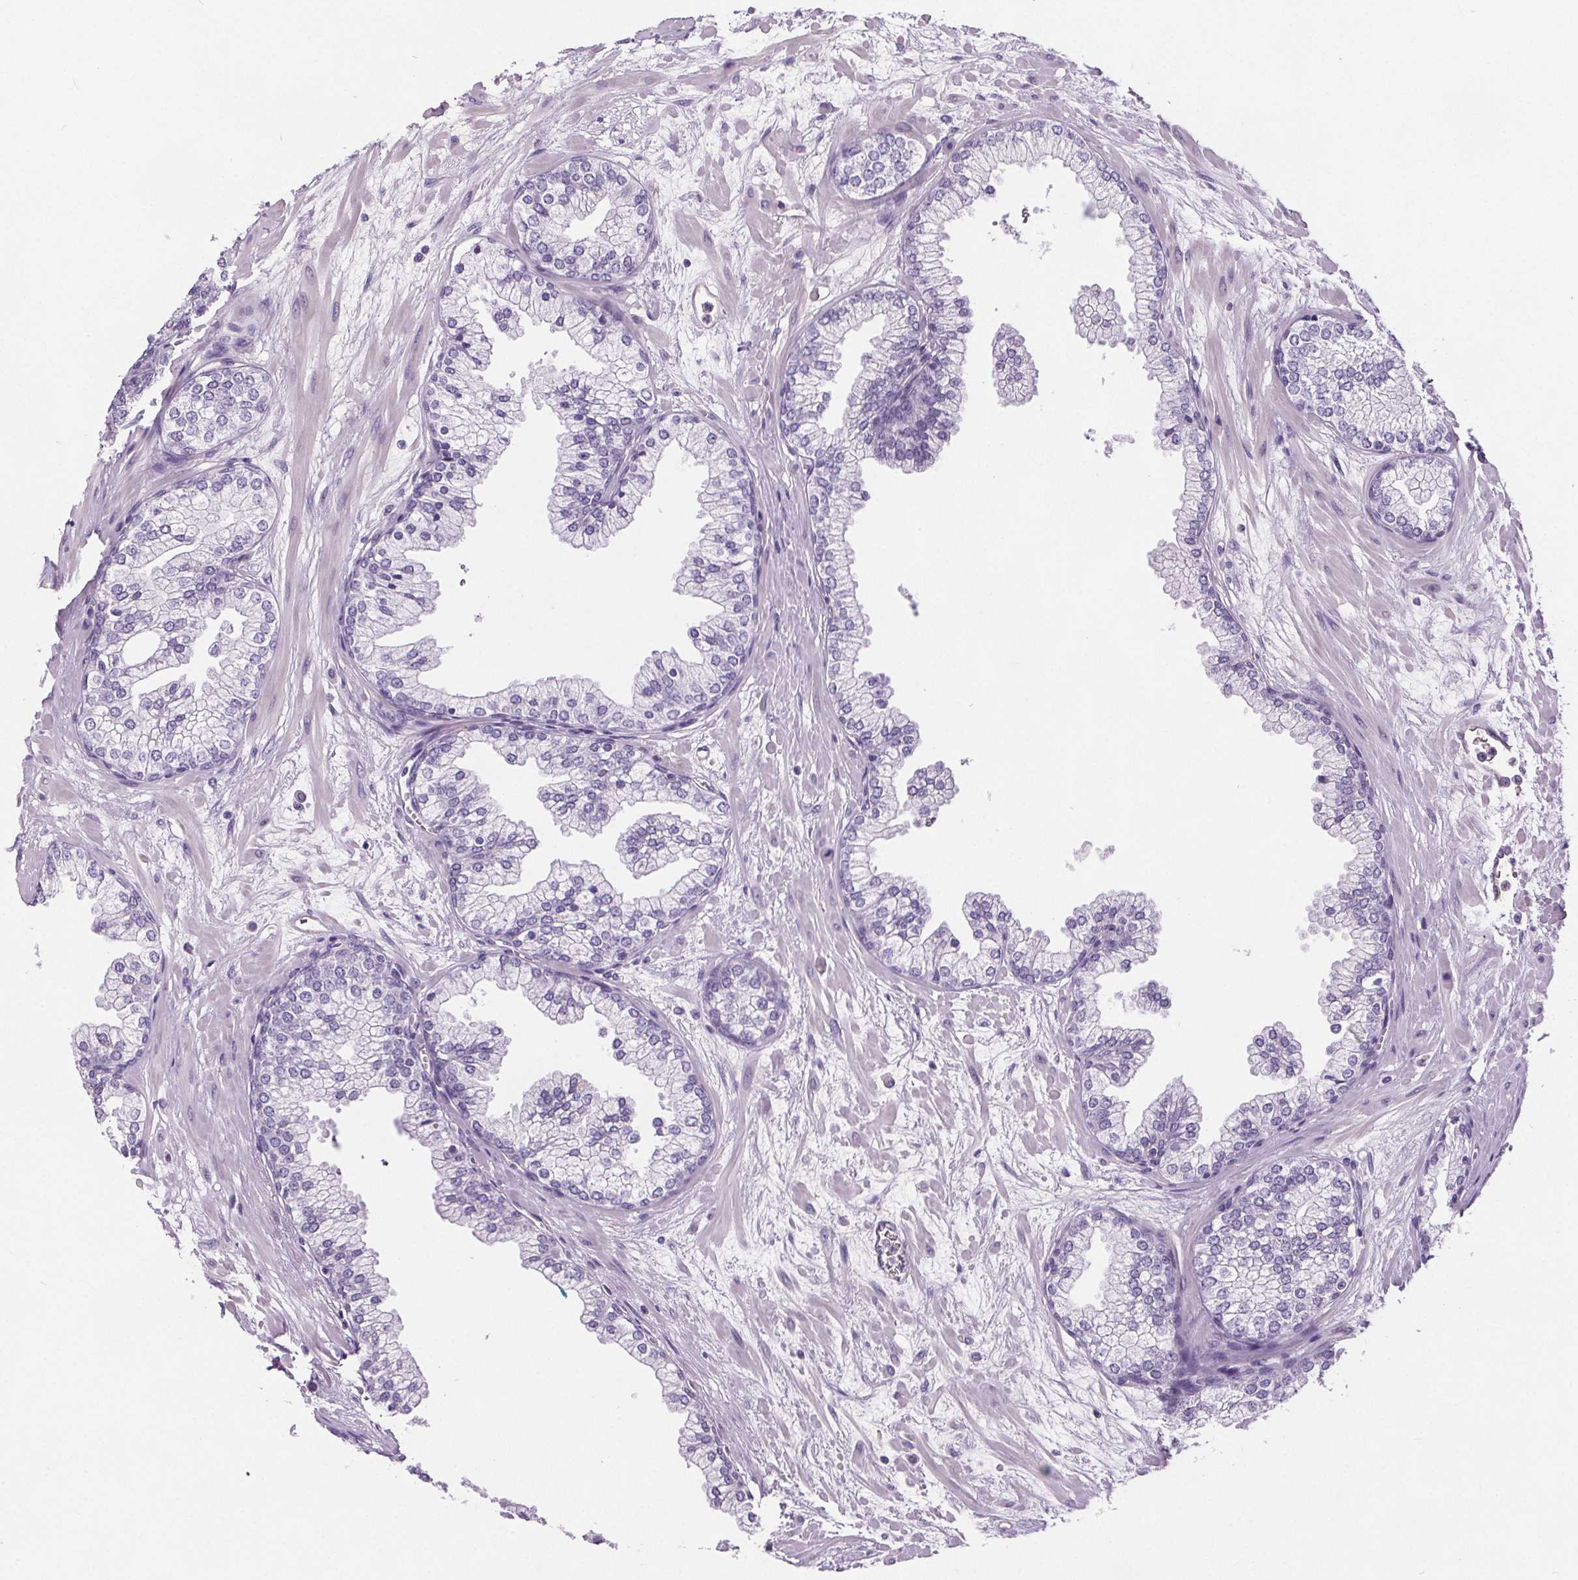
{"staining": {"intensity": "negative", "quantity": "none", "location": "none"}, "tissue": "prostate", "cell_type": "Glandular cells", "image_type": "normal", "snomed": [{"axis": "morphology", "description": "Normal tissue, NOS"}, {"axis": "topography", "description": "Prostate"}, {"axis": "topography", "description": "Peripheral nerve tissue"}], "caption": "Immunohistochemistry (IHC) of normal human prostate demonstrates no staining in glandular cells.", "gene": "CD5L", "patient": {"sex": "male", "age": 61}}